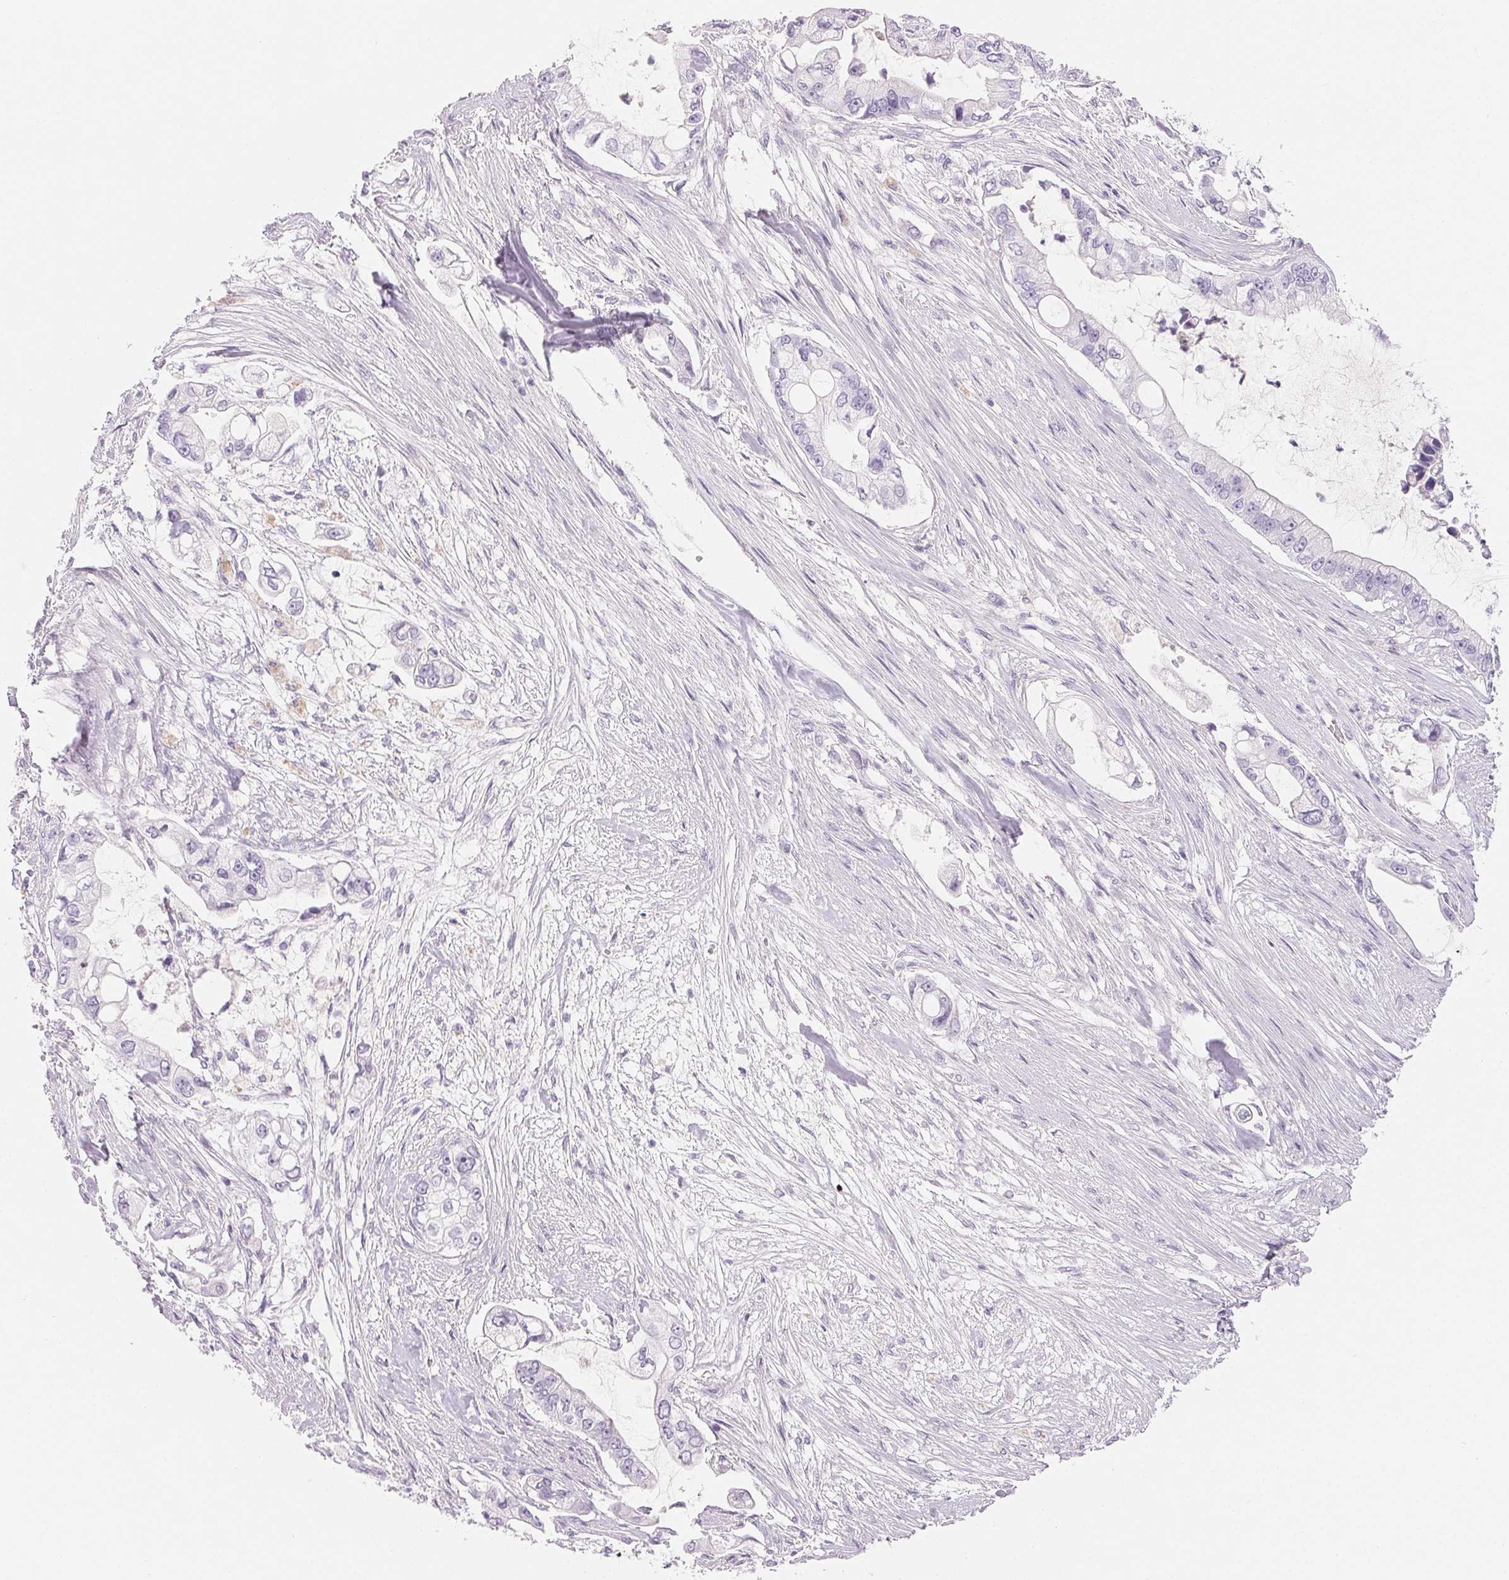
{"staining": {"intensity": "negative", "quantity": "none", "location": "none"}, "tissue": "pancreatic cancer", "cell_type": "Tumor cells", "image_type": "cancer", "snomed": [{"axis": "morphology", "description": "Adenocarcinoma, NOS"}, {"axis": "topography", "description": "Pancreas"}], "caption": "Tumor cells are negative for protein expression in human pancreatic cancer.", "gene": "SPACA5B", "patient": {"sex": "female", "age": 69}}